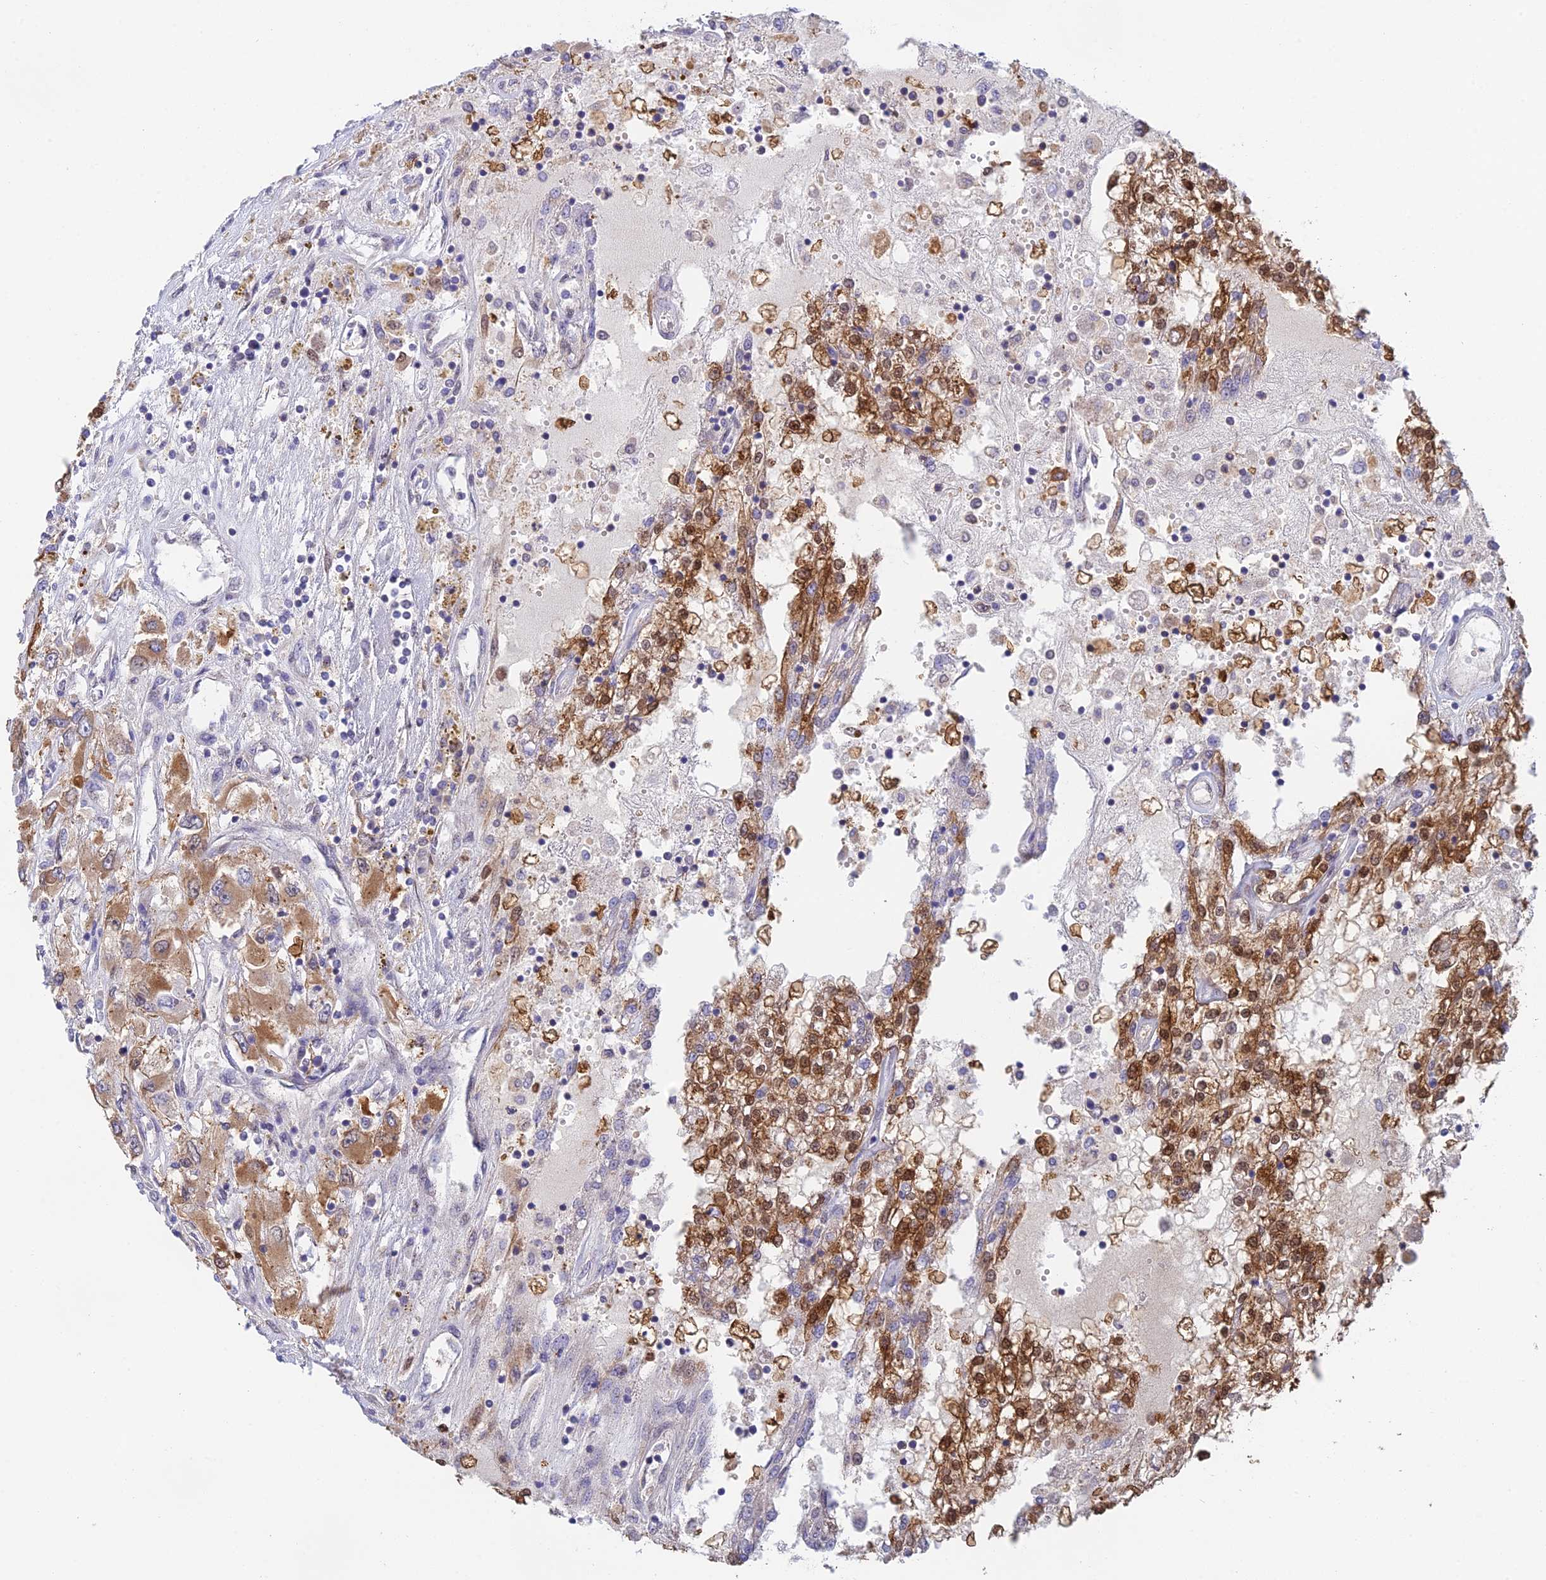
{"staining": {"intensity": "moderate", "quantity": ">75%", "location": "cytoplasmic/membranous,nuclear"}, "tissue": "renal cancer", "cell_type": "Tumor cells", "image_type": "cancer", "snomed": [{"axis": "morphology", "description": "Adenocarcinoma, NOS"}, {"axis": "topography", "description": "Kidney"}], "caption": "Moderate cytoplasmic/membranous and nuclear staining for a protein is appreciated in approximately >75% of tumor cells of renal adenocarcinoma using IHC.", "gene": "MRPL17", "patient": {"sex": "female", "age": 52}}